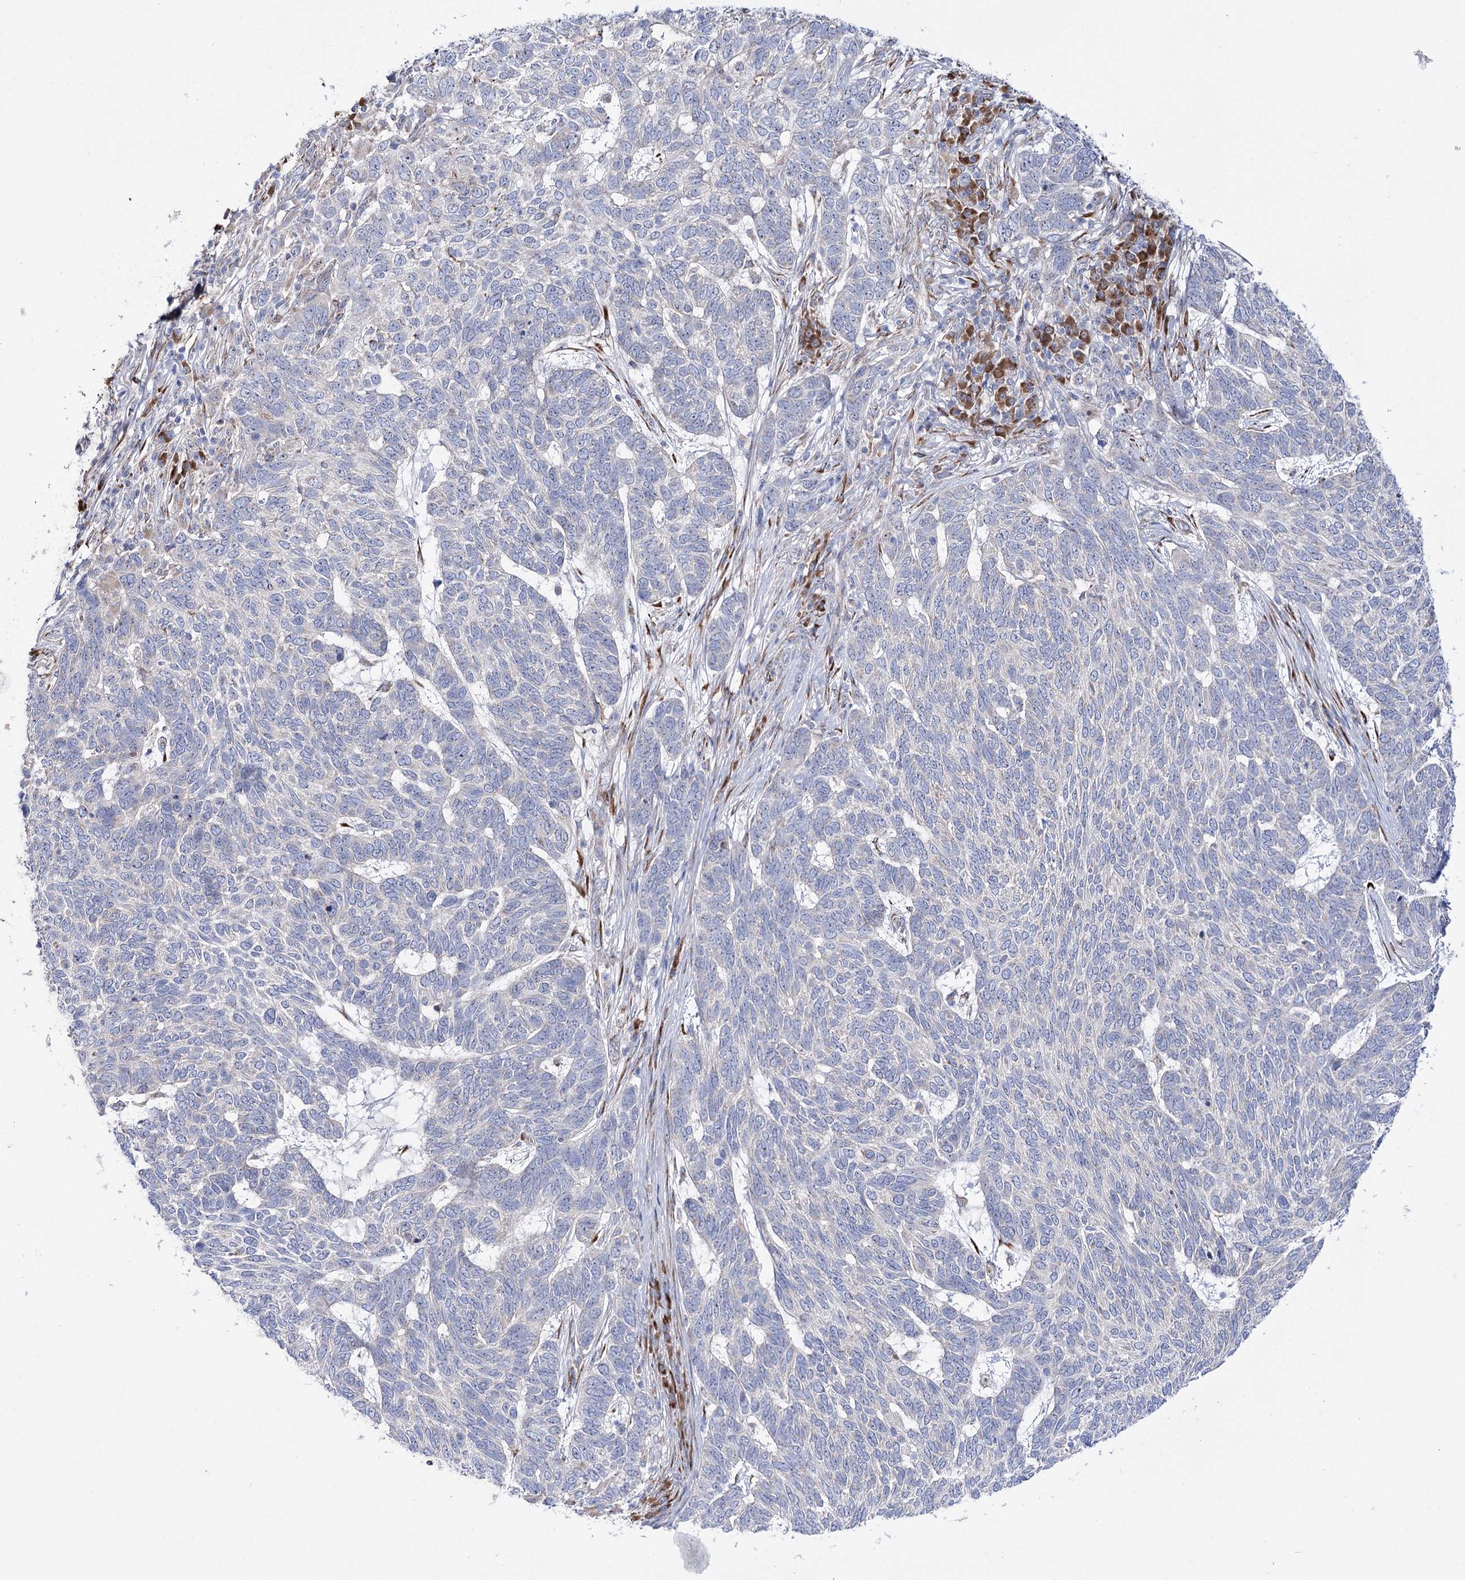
{"staining": {"intensity": "negative", "quantity": "none", "location": "none"}, "tissue": "skin cancer", "cell_type": "Tumor cells", "image_type": "cancer", "snomed": [{"axis": "morphology", "description": "Basal cell carcinoma"}, {"axis": "topography", "description": "Skin"}], "caption": "Image shows no significant protein staining in tumor cells of skin cancer (basal cell carcinoma).", "gene": "METTL5", "patient": {"sex": "female", "age": 65}}